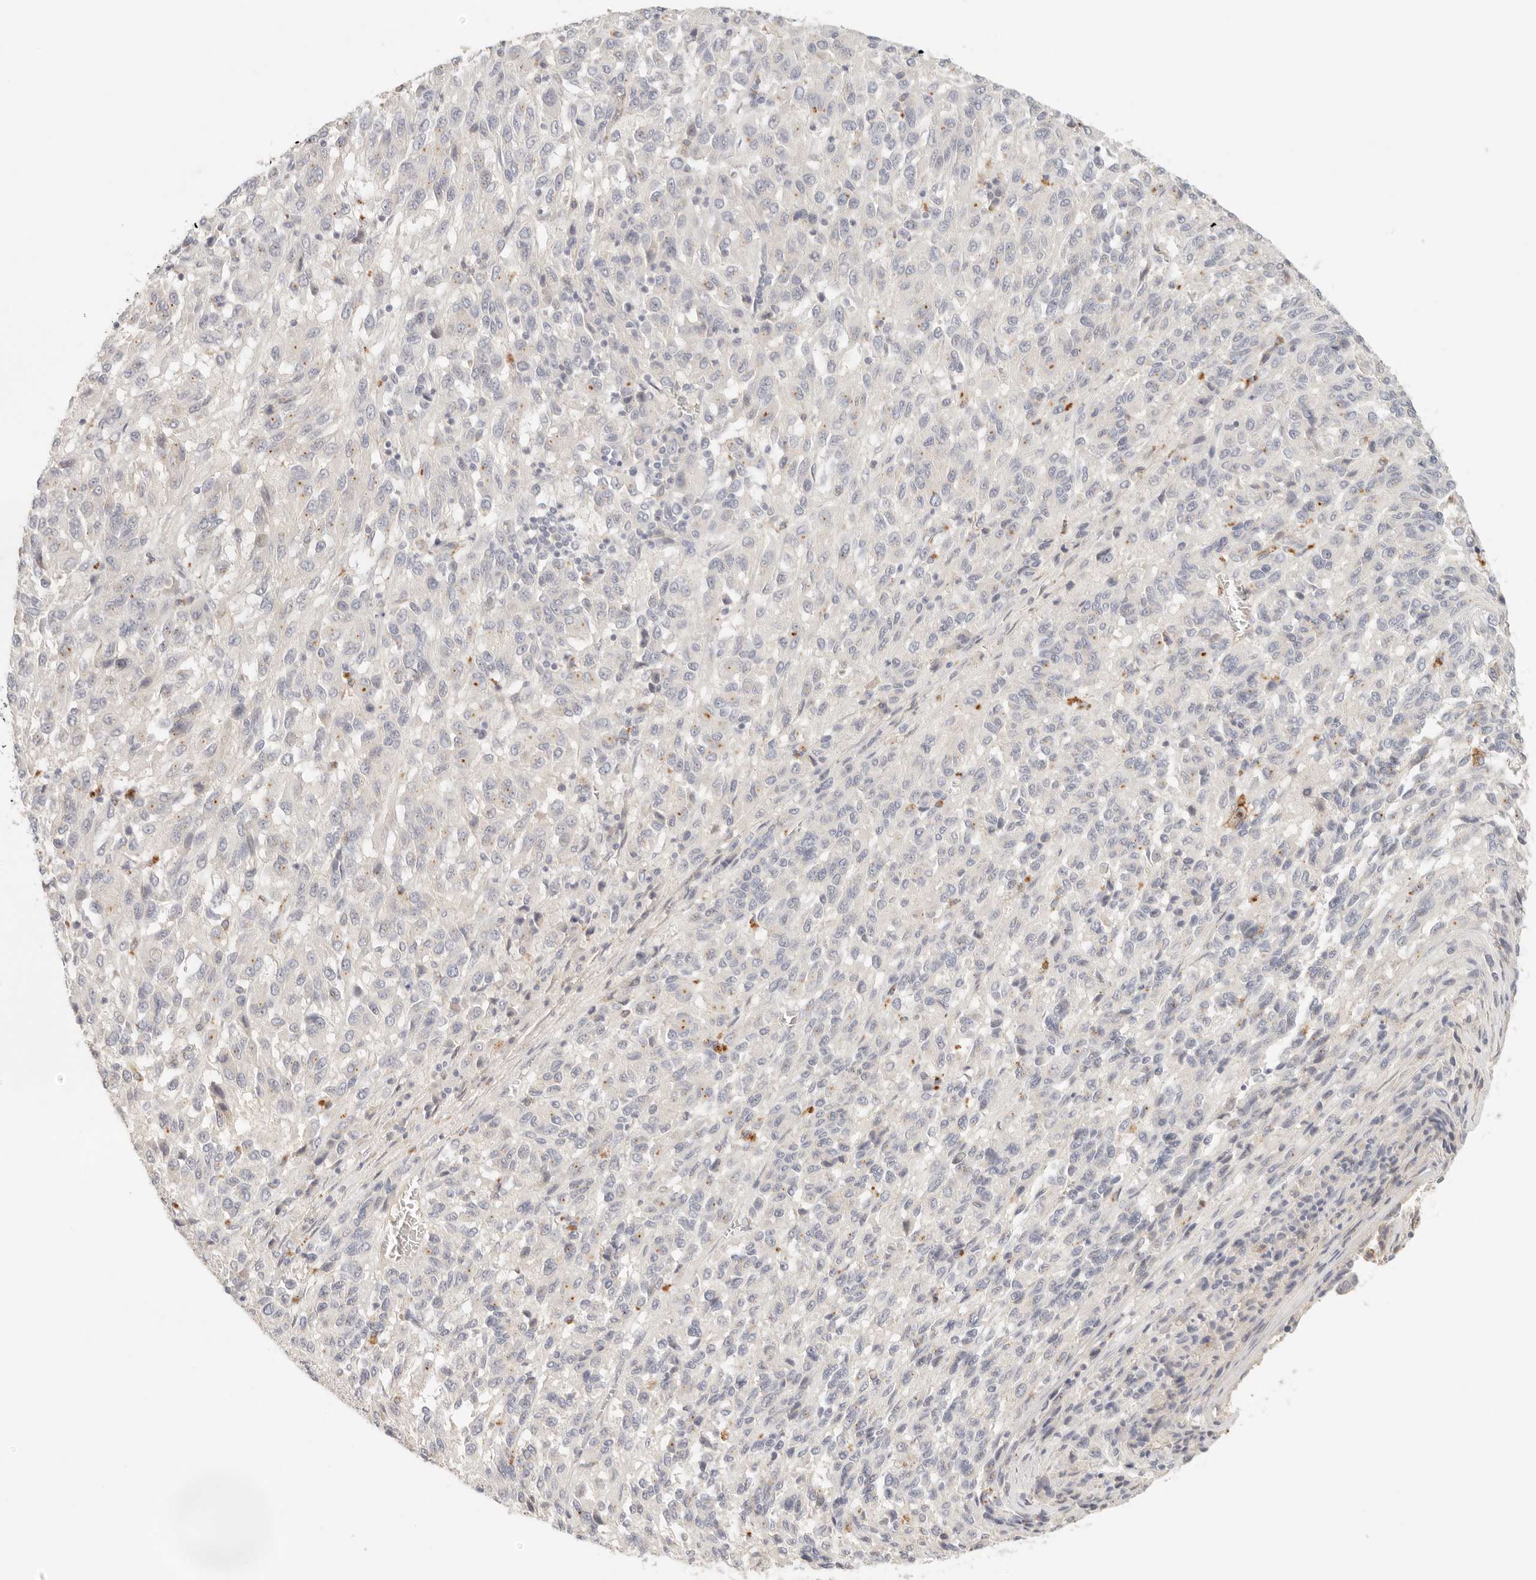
{"staining": {"intensity": "negative", "quantity": "none", "location": "none"}, "tissue": "melanoma", "cell_type": "Tumor cells", "image_type": "cancer", "snomed": [{"axis": "morphology", "description": "Malignant melanoma, Metastatic site"}, {"axis": "topography", "description": "Lung"}], "caption": "Micrograph shows no significant protein staining in tumor cells of malignant melanoma (metastatic site). The staining was performed using DAB to visualize the protein expression in brown, while the nuclei were stained in blue with hematoxylin (Magnification: 20x).", "gene": "CEP120", "patient": {"sex": "male", "age": 64}}